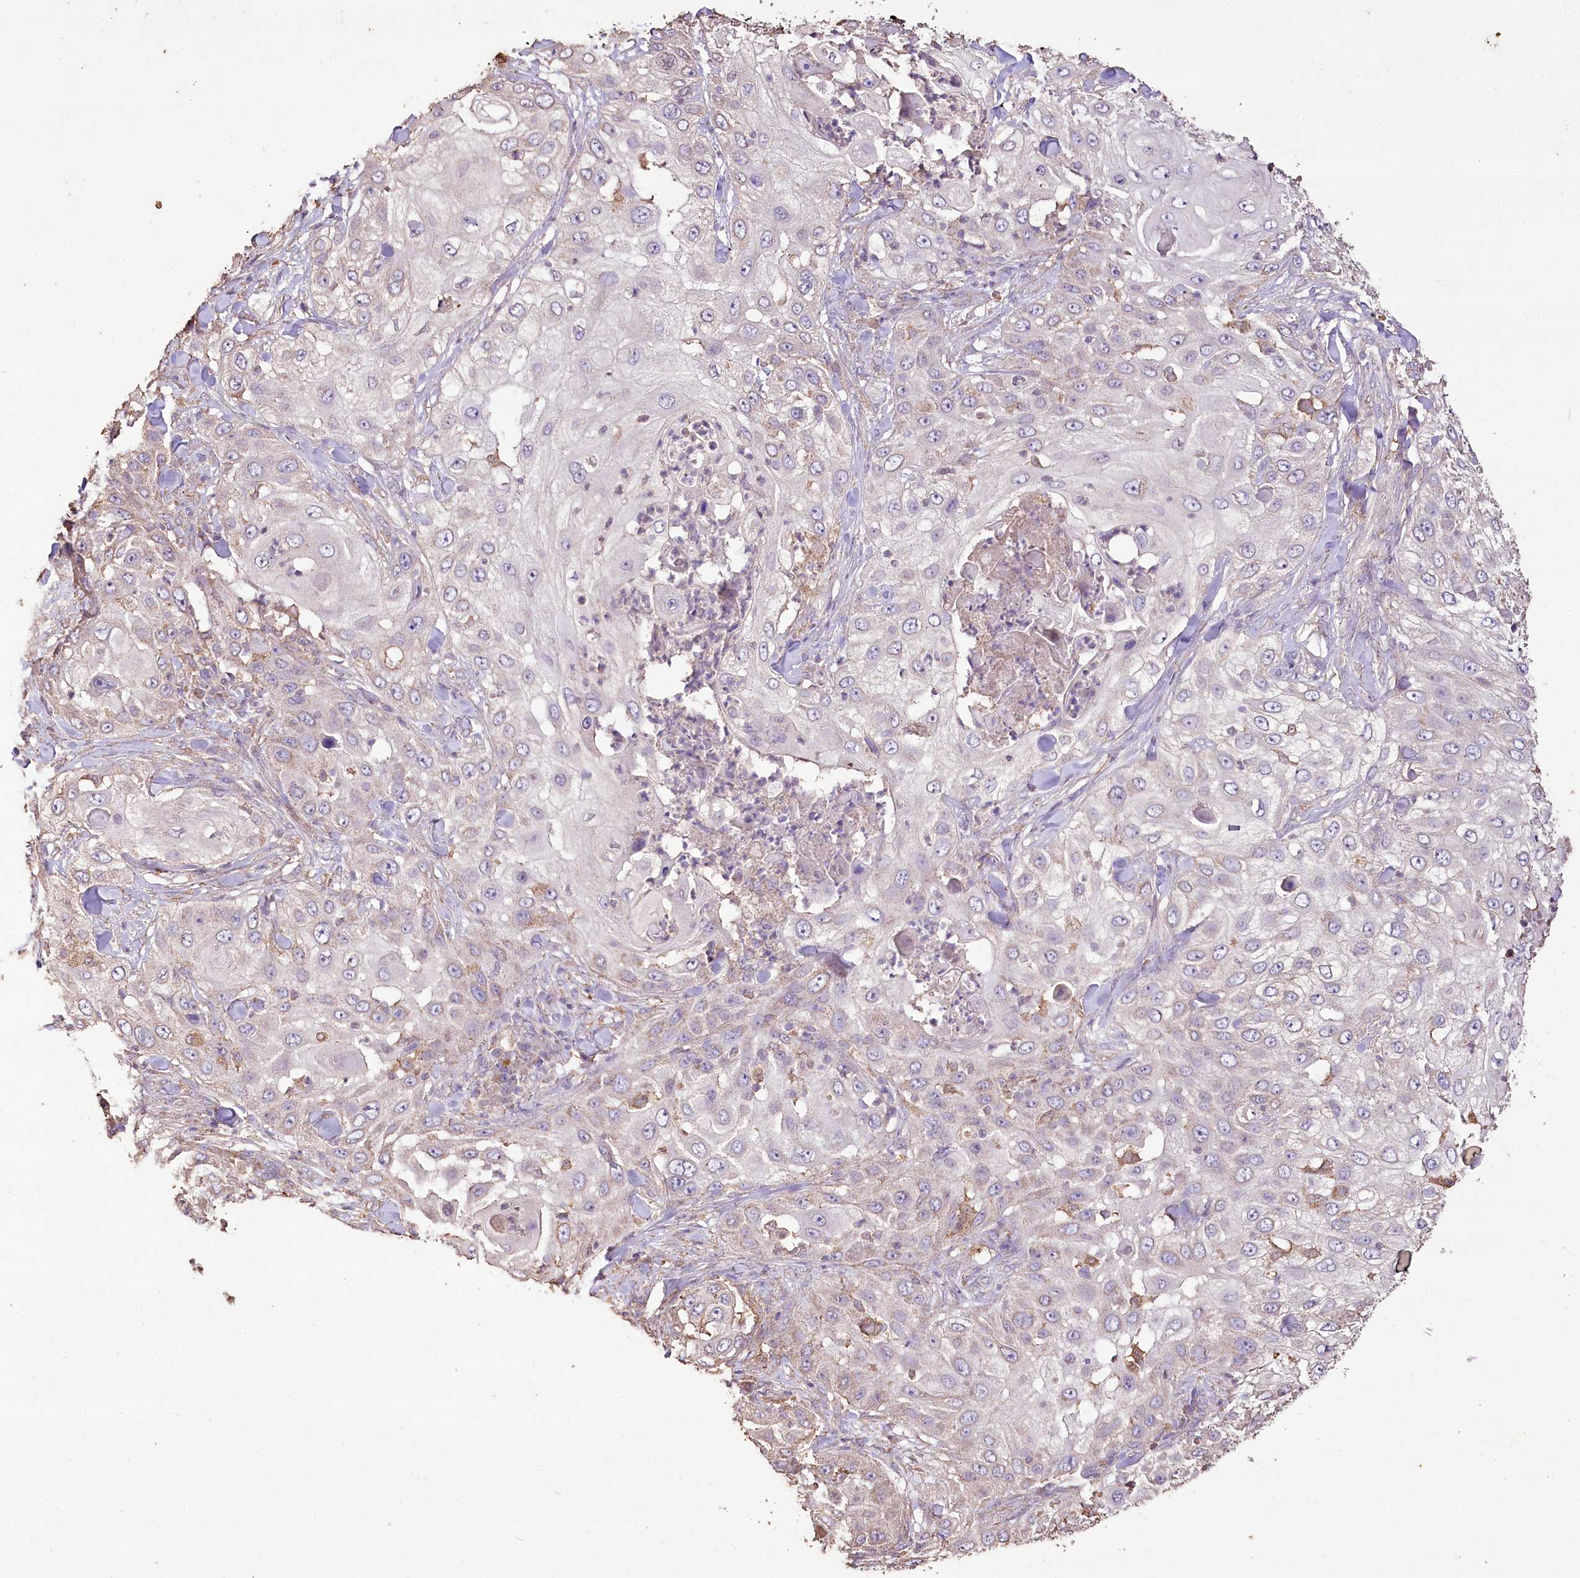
{"staining": {"intensity": "negative", "quantity": "none", "location": "none"}, "tissue": "skin cancer", "cell_type": "Tumor cells", "image_type": "cancer", "snomed": [{"axis": "morphology", "description": "Squamous cell carcinoma, NOS"}, {"axis": "topography", "description": "Skin"}], "caption": "Immunohistochemical staining of skin cancer (squamous cell carcinoma) shows no significant expression in tumor cells.", "gene": "IREB2", "patient": {"sex": "female", "age": 44}}